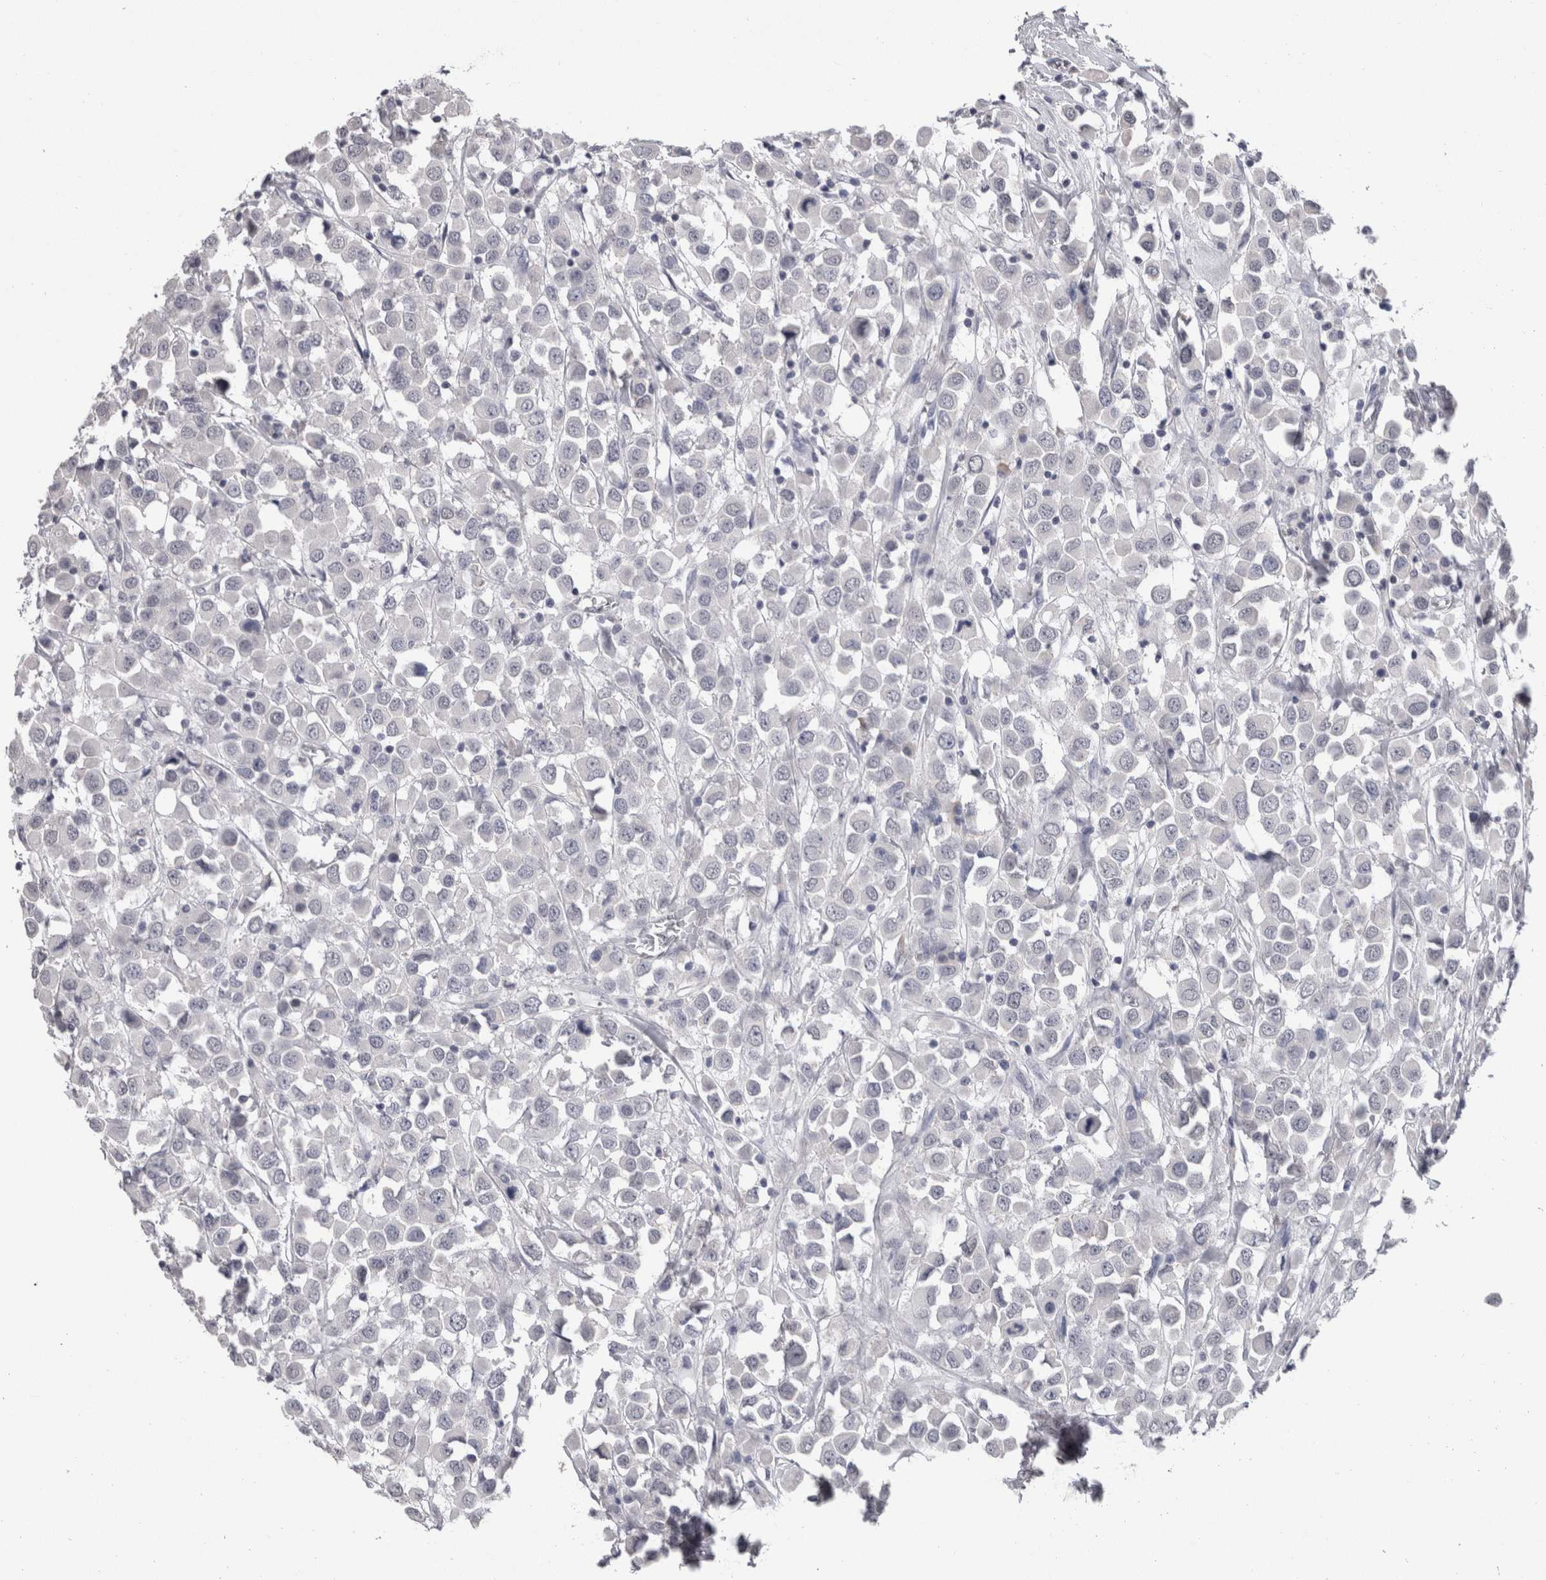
{"staining": {"intensity": "negative", "quantity": "none", "location": "none"}, "tissue": "breast cancer", "cell_type": "Tumor cells", "image_type": "cancer", "snomed": [{"axis": "morphology", "description": "Duct carcinoma"}, {"axis": "topography", "description": "Breast"}], "caption": "High magnification brightfield microscopy of infiltrating ductal carcinoma (breast) stained with DAB (brown) and counterstained with hematoxylin (blue): tumor cells show no significant staining.", "gene": "DDX17", "patient": {"sex": "female", "age": 61}}